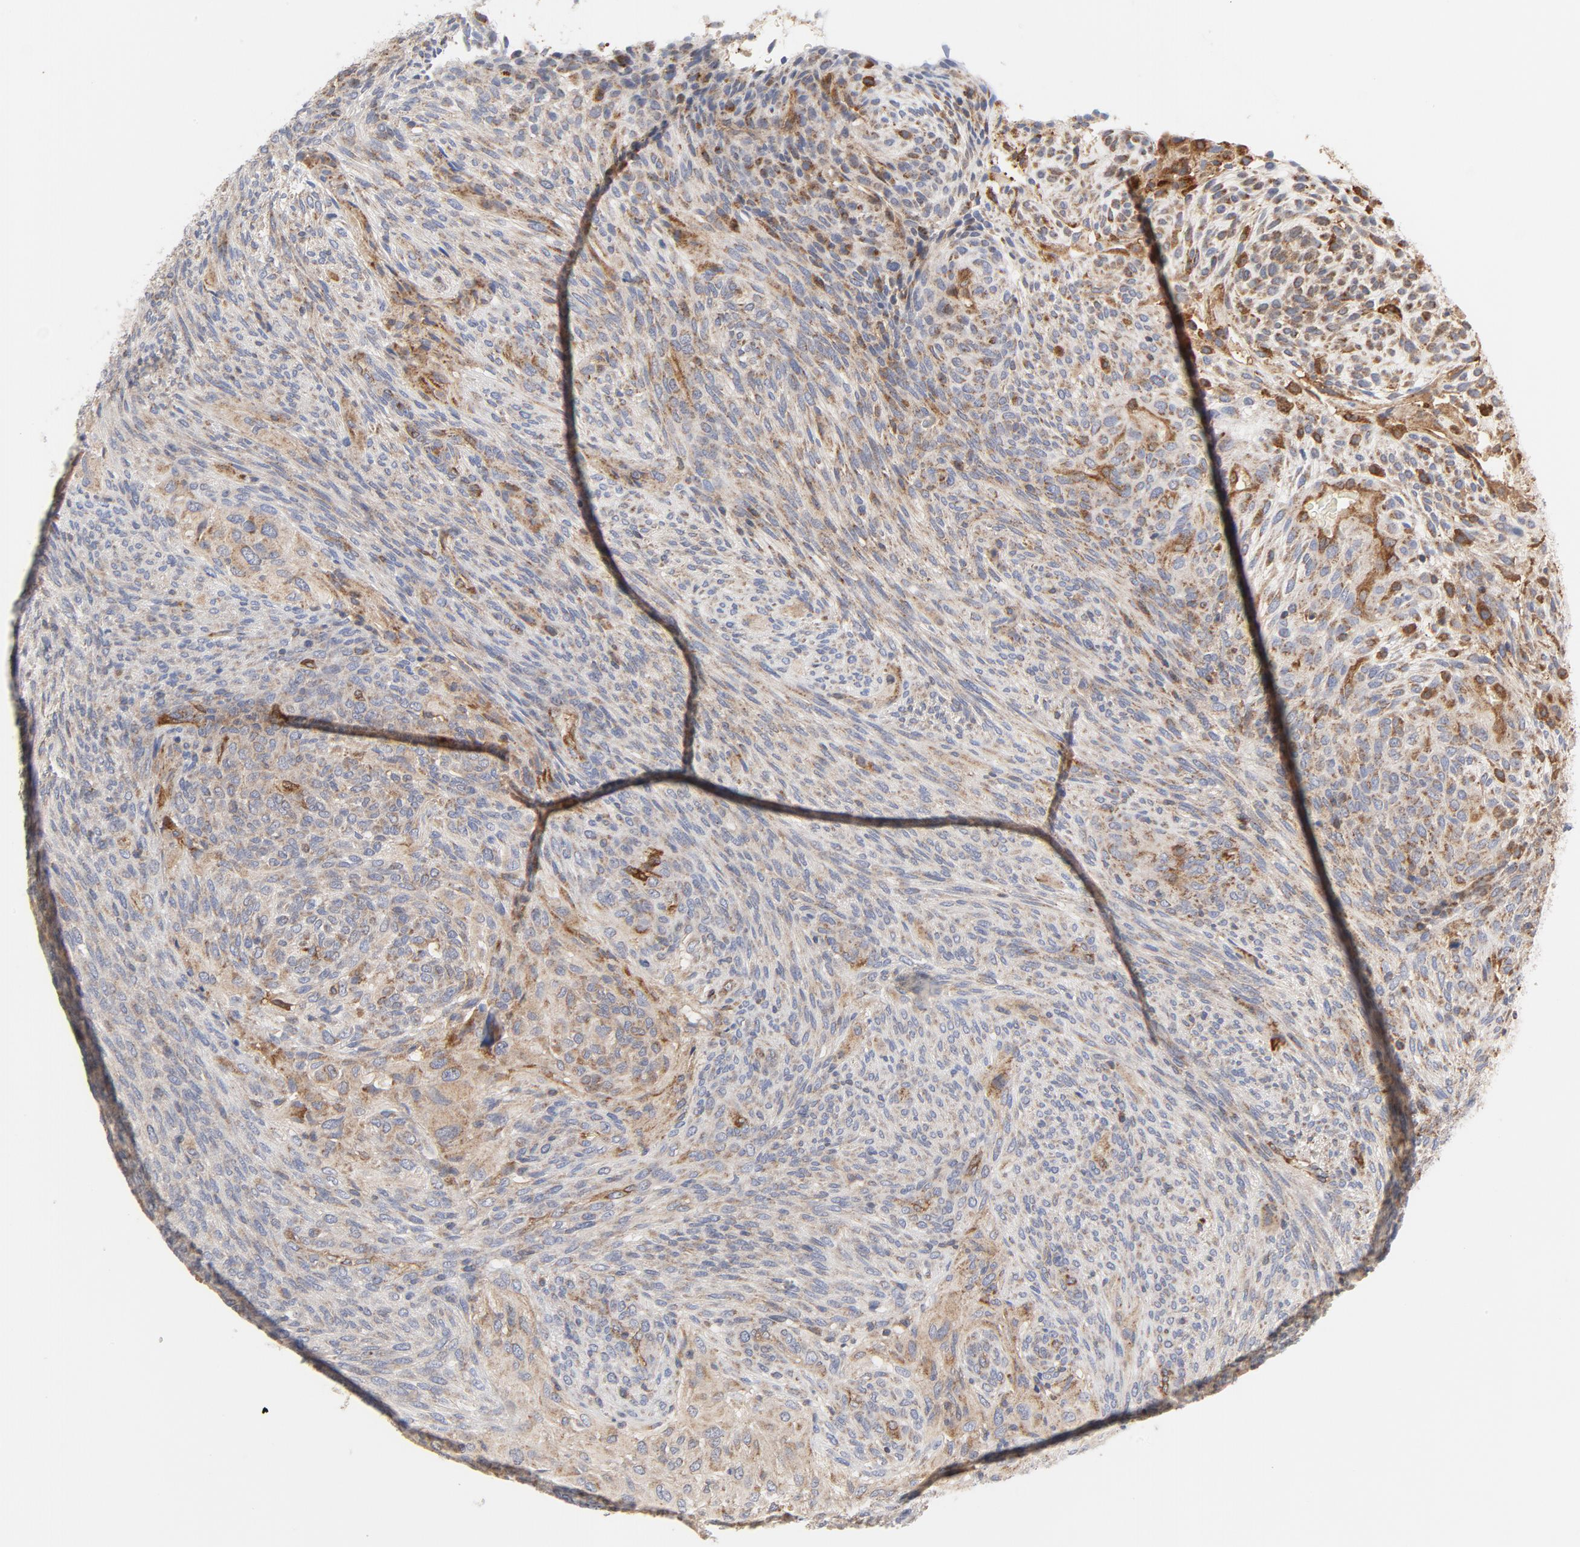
{"staining": {"intensity": "moderate", "quantity": ">75%", "location": "cytoplasmic/membranous"}, "tissue": "glioma", "cell_type": "Tumor cells", "image_type": "cancer", "snomed": [{"axis": "morphology", "description": "Glioma, malignant, High grade"}, {"axis": "topography", "description": "Cerebral cortex"}], "caption": "Glioma stained for a protein shows moderate cytoplasmic/membranous positivity in tumor cells.", "gene": "RAPGEF4", "patient": {"sex": "female", "age": 55}}